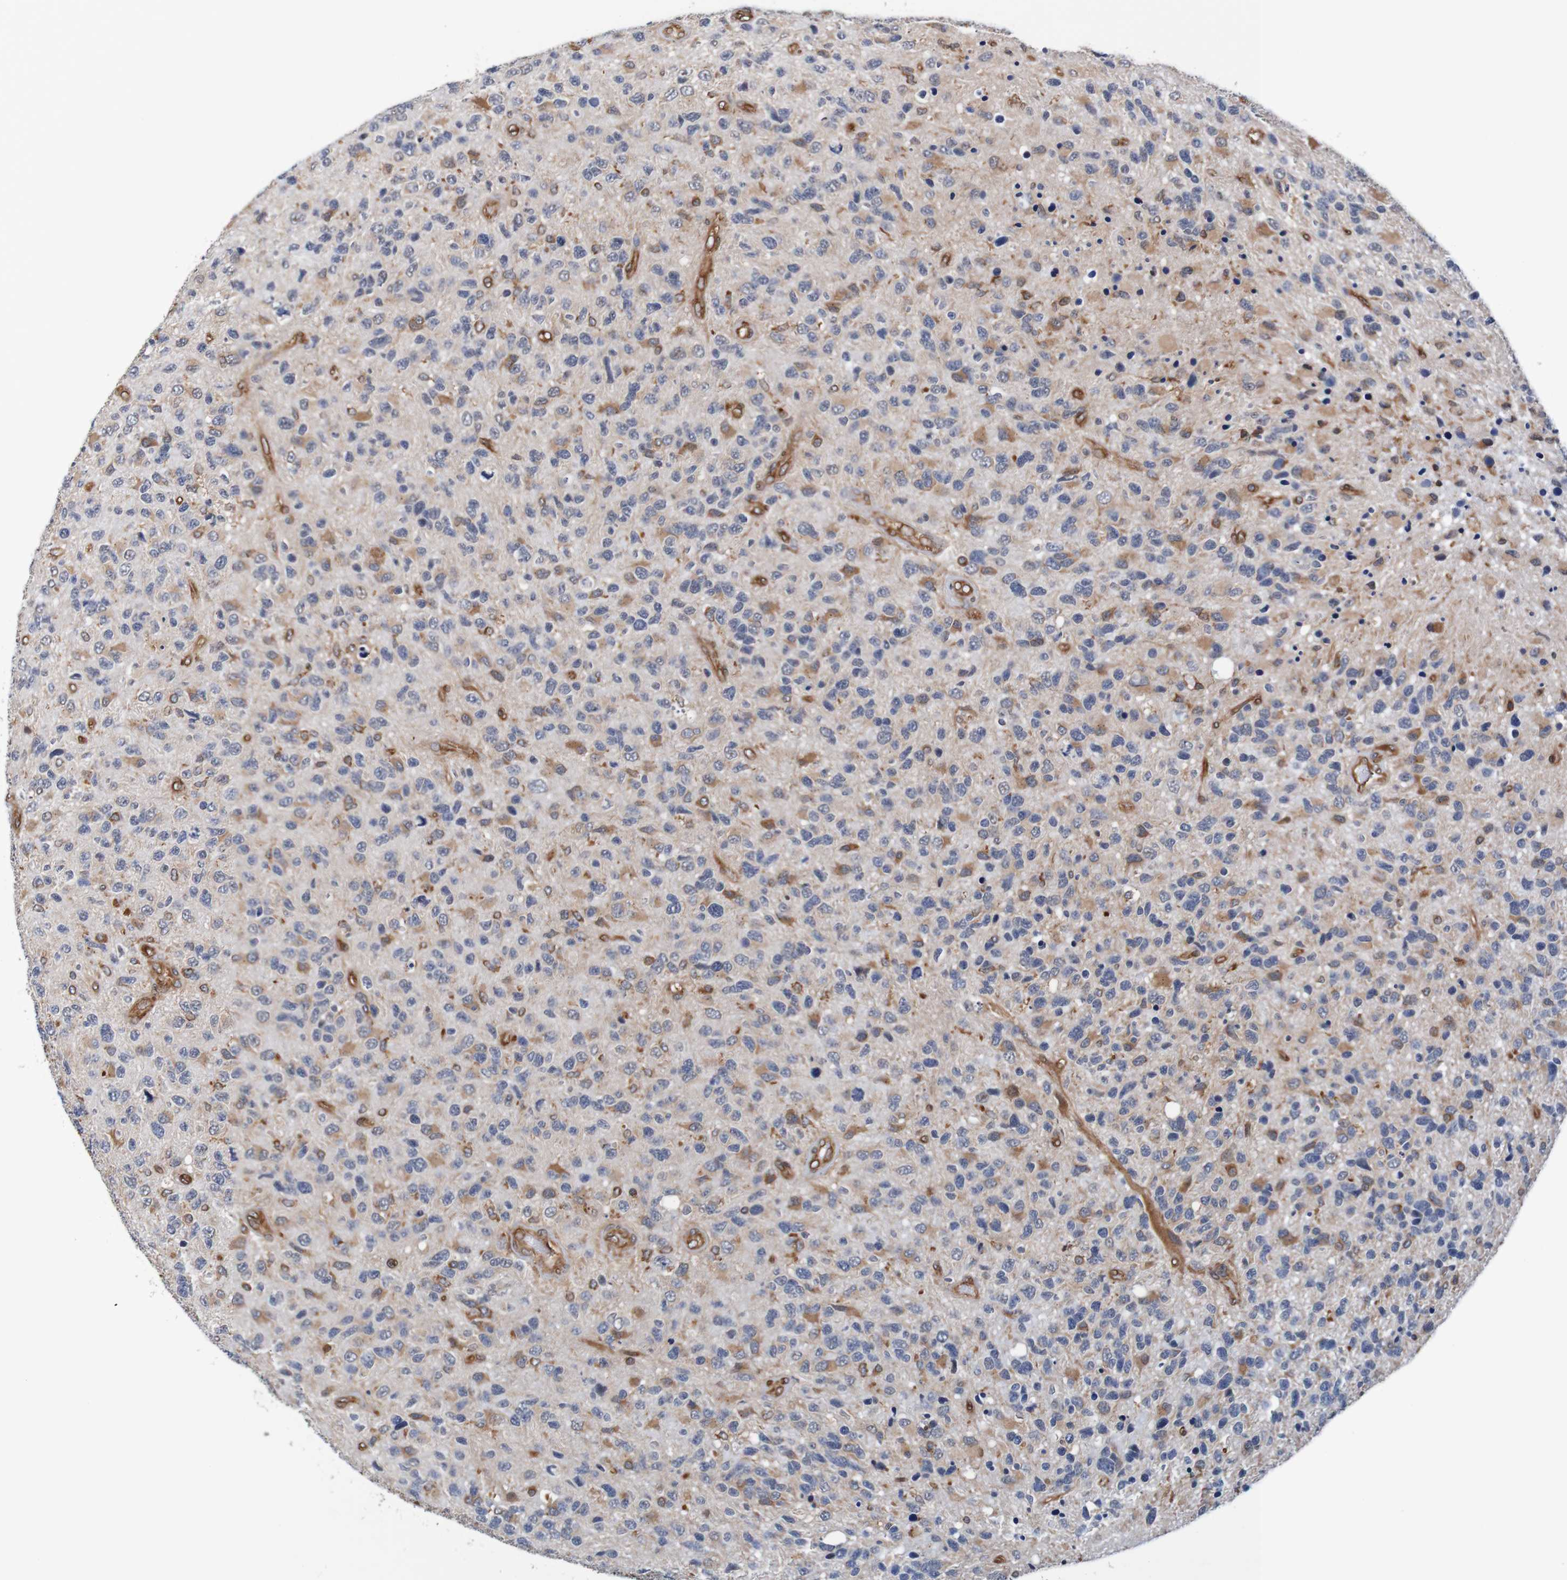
{"staining": {"intensity": "moderate", "quantity": "25%-75%", "location": "cytoplasmic/membranous"}, "tissue": "glioma", "cell_type": "Tumor cells", "image_type": "cancer", "snomed": [{"axis": "morphology", "description": "Glioma, malignant, High grade"}, {"axis": "topography", "description": "Brain"}], "caption": "Brown immunohistochemical staining in human malignant high-grade glioma exhibits moderate cytoplasmic/membranous expression in approximately 25%-75% of tumor cells.", "gene": "TMEM109", "patient": {"sex": "female", "age": 58}}